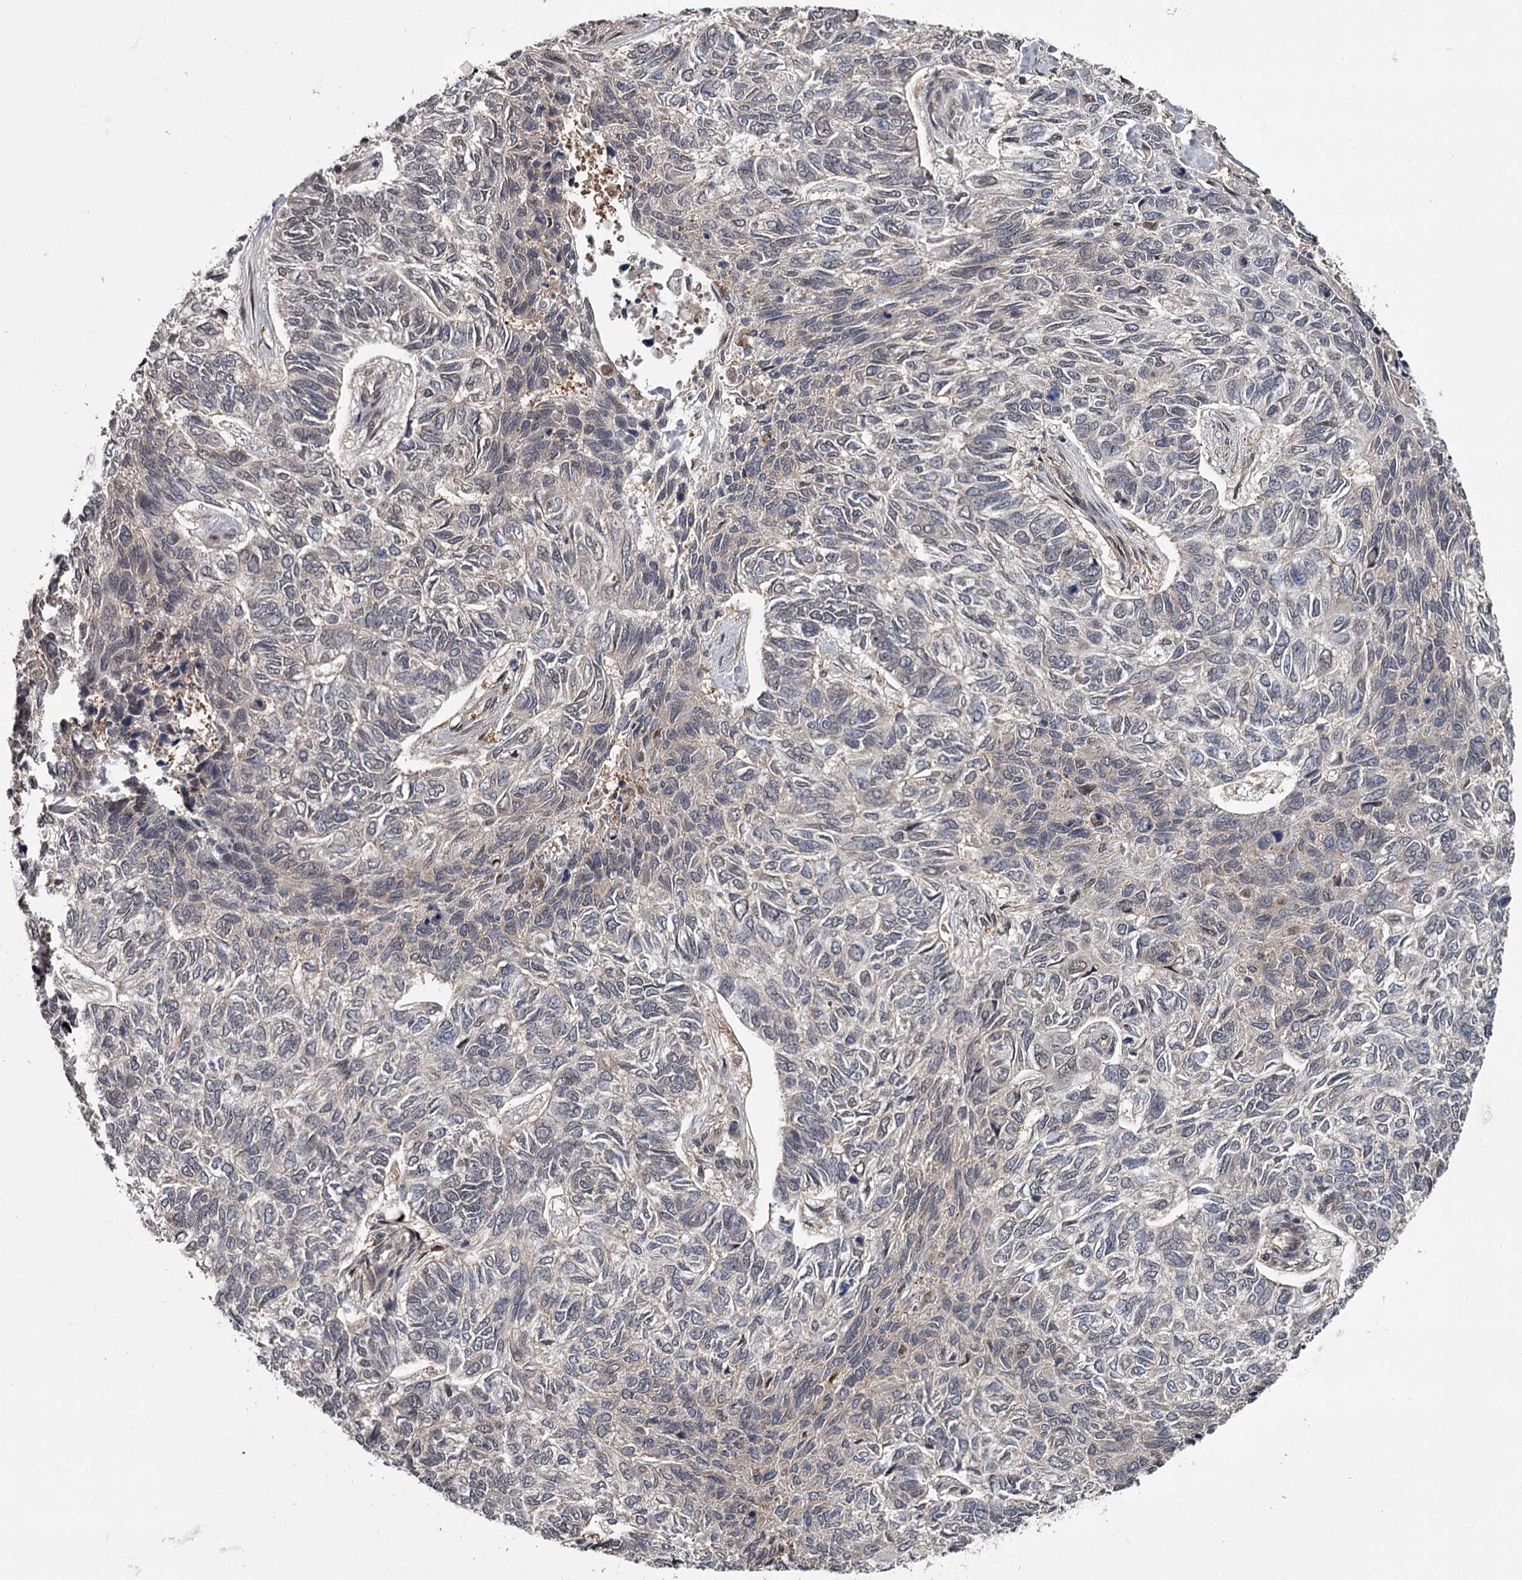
{"staining": {"intensity": "negative", "quantity": "none", "location": "none"}, "tissue": "skin cancer", "cell_type": "Tumor cells", "image_type": "cancer", "snomed": [{"axis": "morphology", "description": "Basal cell carcinoma"}, {"axis": "topography", "description": "Skin"}], "caption": "The immunohistochemistry histopathology image has no significant staining in tumor cells of skin basal cell carcinoma tissue. Nuclei are stained in blue.", "gene": "DAO", "patient": {"sex": "female", "age": 65}}